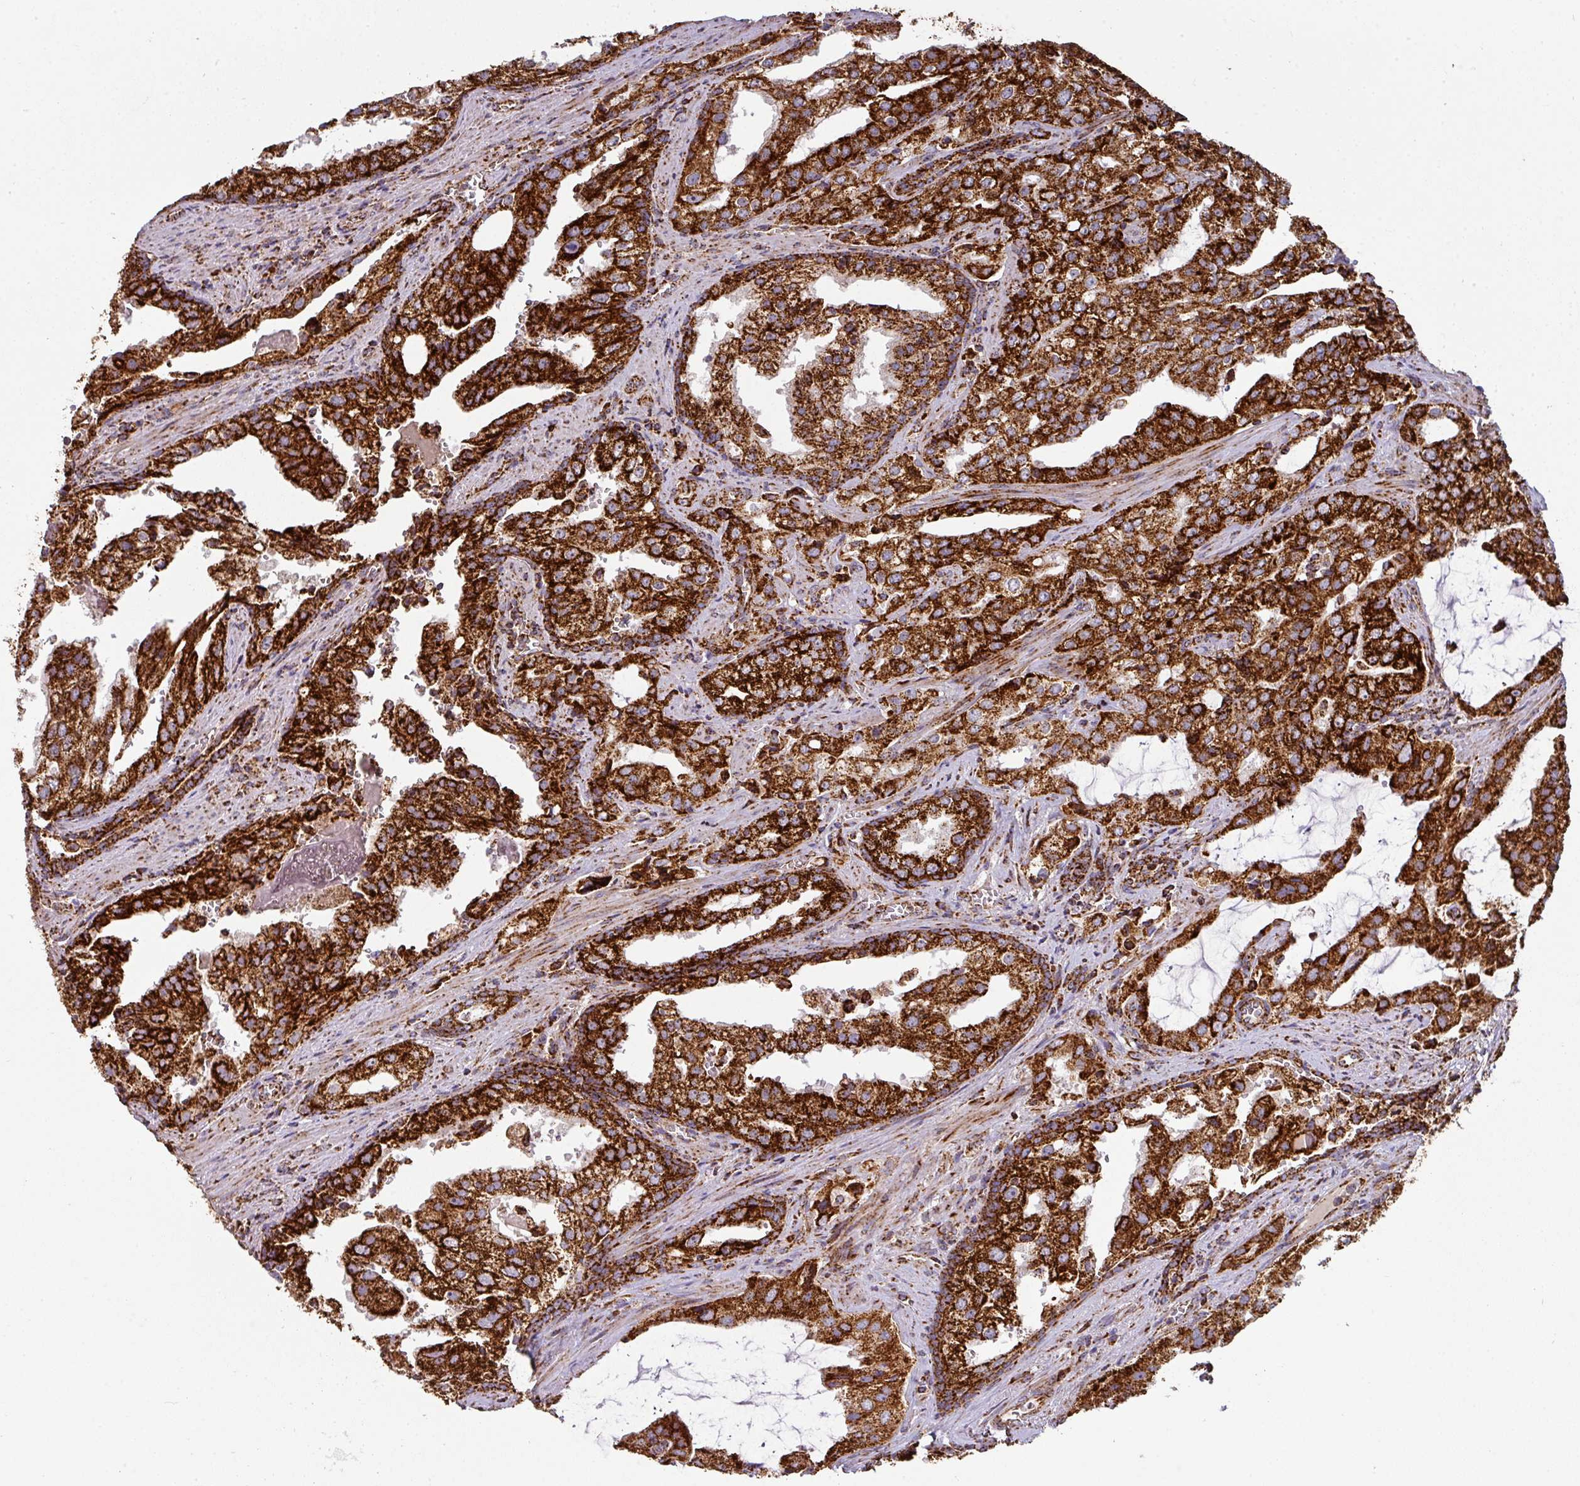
{"staining": {"intensity": "strong", "quantity": ">75%", "location": "cytoplasmic/membranous"}, "tissue": "prostate cancer", "cell_type": "Tumor cells", "image_type": "cancer", "snomed": [{"axis": "morphology", "description": "Adenocarcinoma, High grade"}, {"axis": "topography", "description": "Prostate"}], "caption": "Immunohistochemical staining of human high-grade adenocarcinoma (prostate) reveals strong cytoplasmic/membranous protein staining in about >75% of tumor cells.", "gene": "TRAP1", "patient": {"sex": "male", "age": 68}}